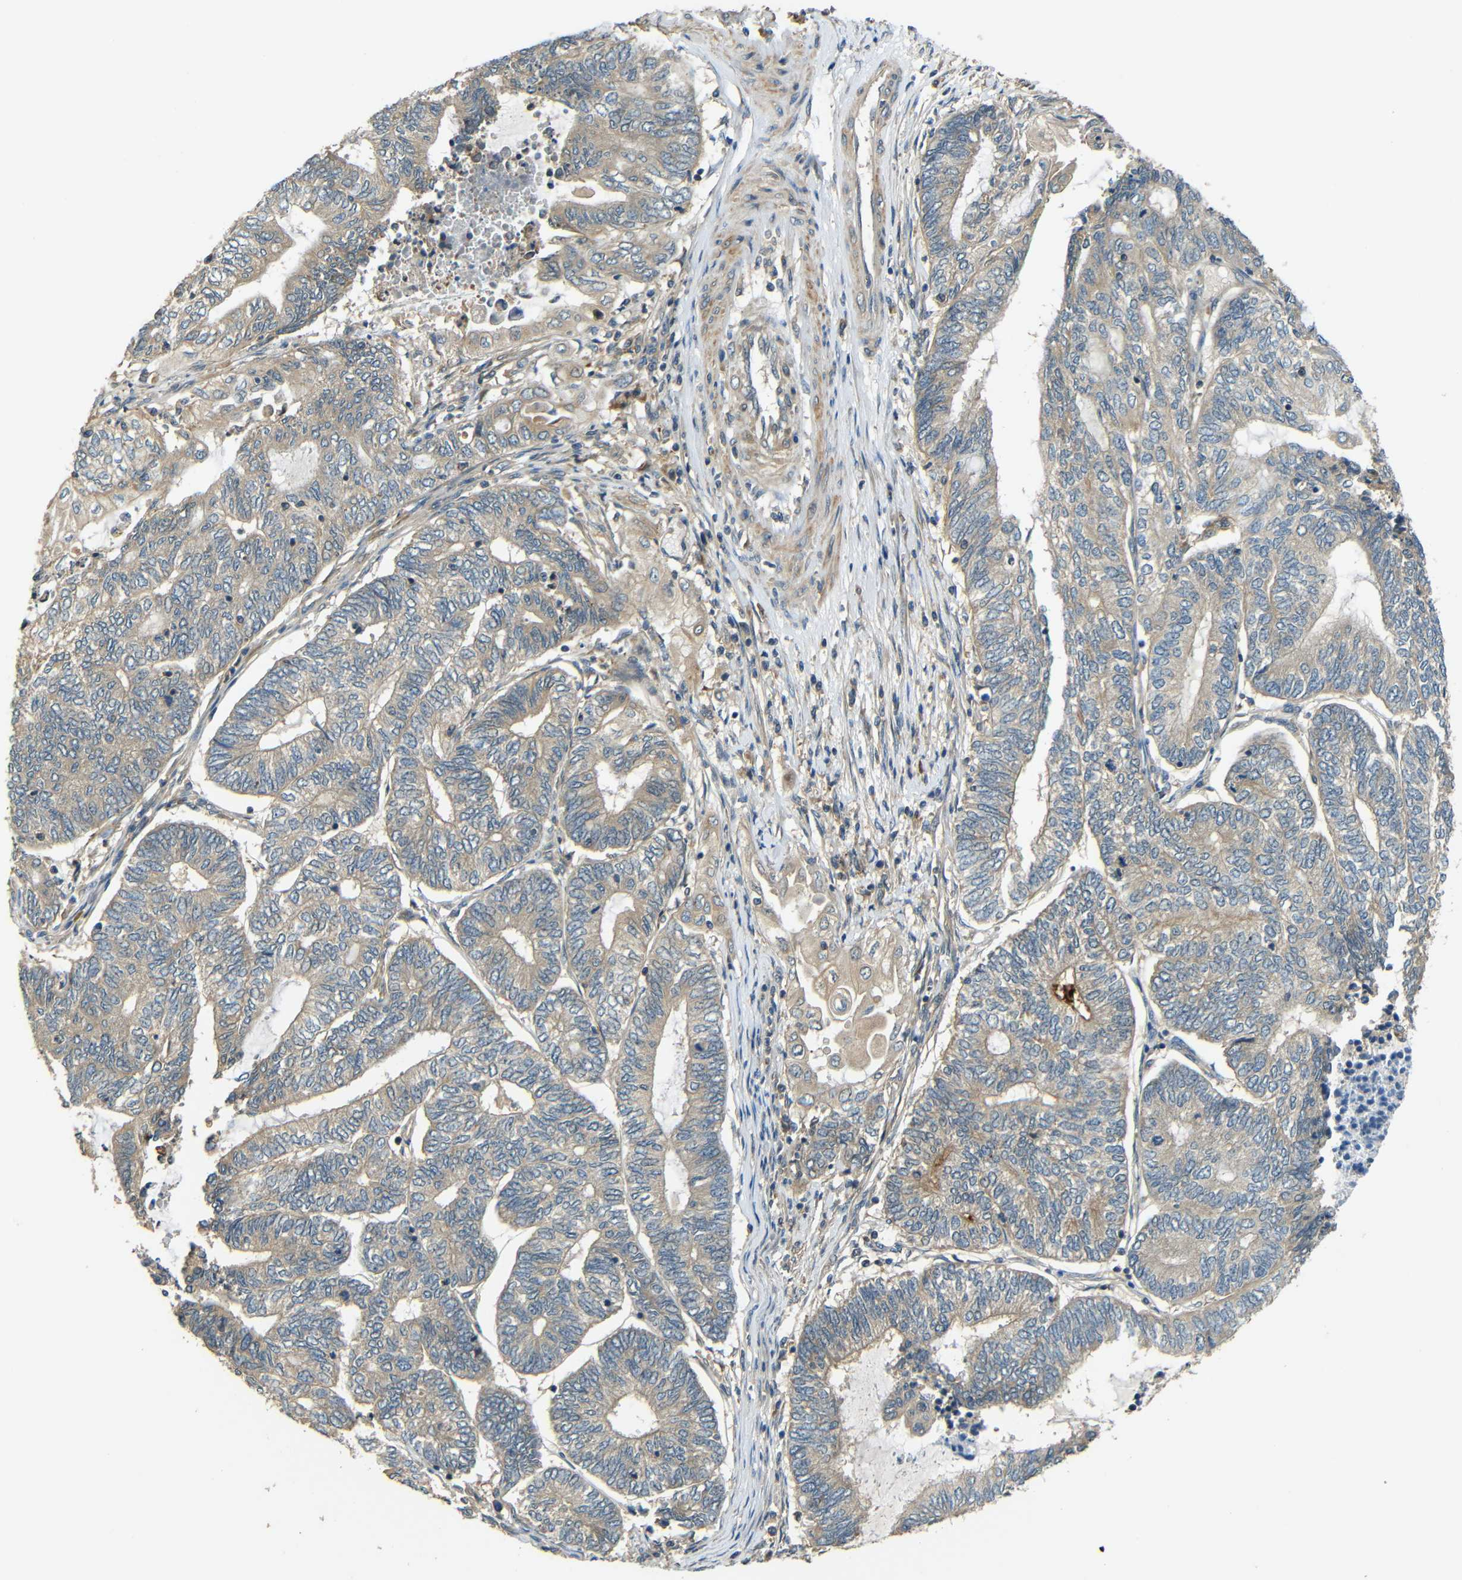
{"staining": {"intensity": "weak", "quantity": ">75%", "location": "cytoplasmic/membranous"}, "tissue": "endometrial cancer", "cell_type": "Tumor cells", "image_type": "cancer", "snomed": [{"axis": "morphology", "description": "Adenocarcinoma, NOS"}, {"axis": "topography", "description": "Uterus"}, {"axis": "topography", "description": "Endometrium"}], "caption": "Immunohistochemistry of endometrial cancer (adenocarcinoma) shows low levels of weak cytoplasmic/membranous positivity in approximately >75% of tumor cells. The staining was performed using DAB to visualize the protein expression in brown, while the nuclei were stained in blue with hematoxylin (Magnification: 20x).", "gene": "FNDC3A", "patient": {"sex": "female", "age": 70}}